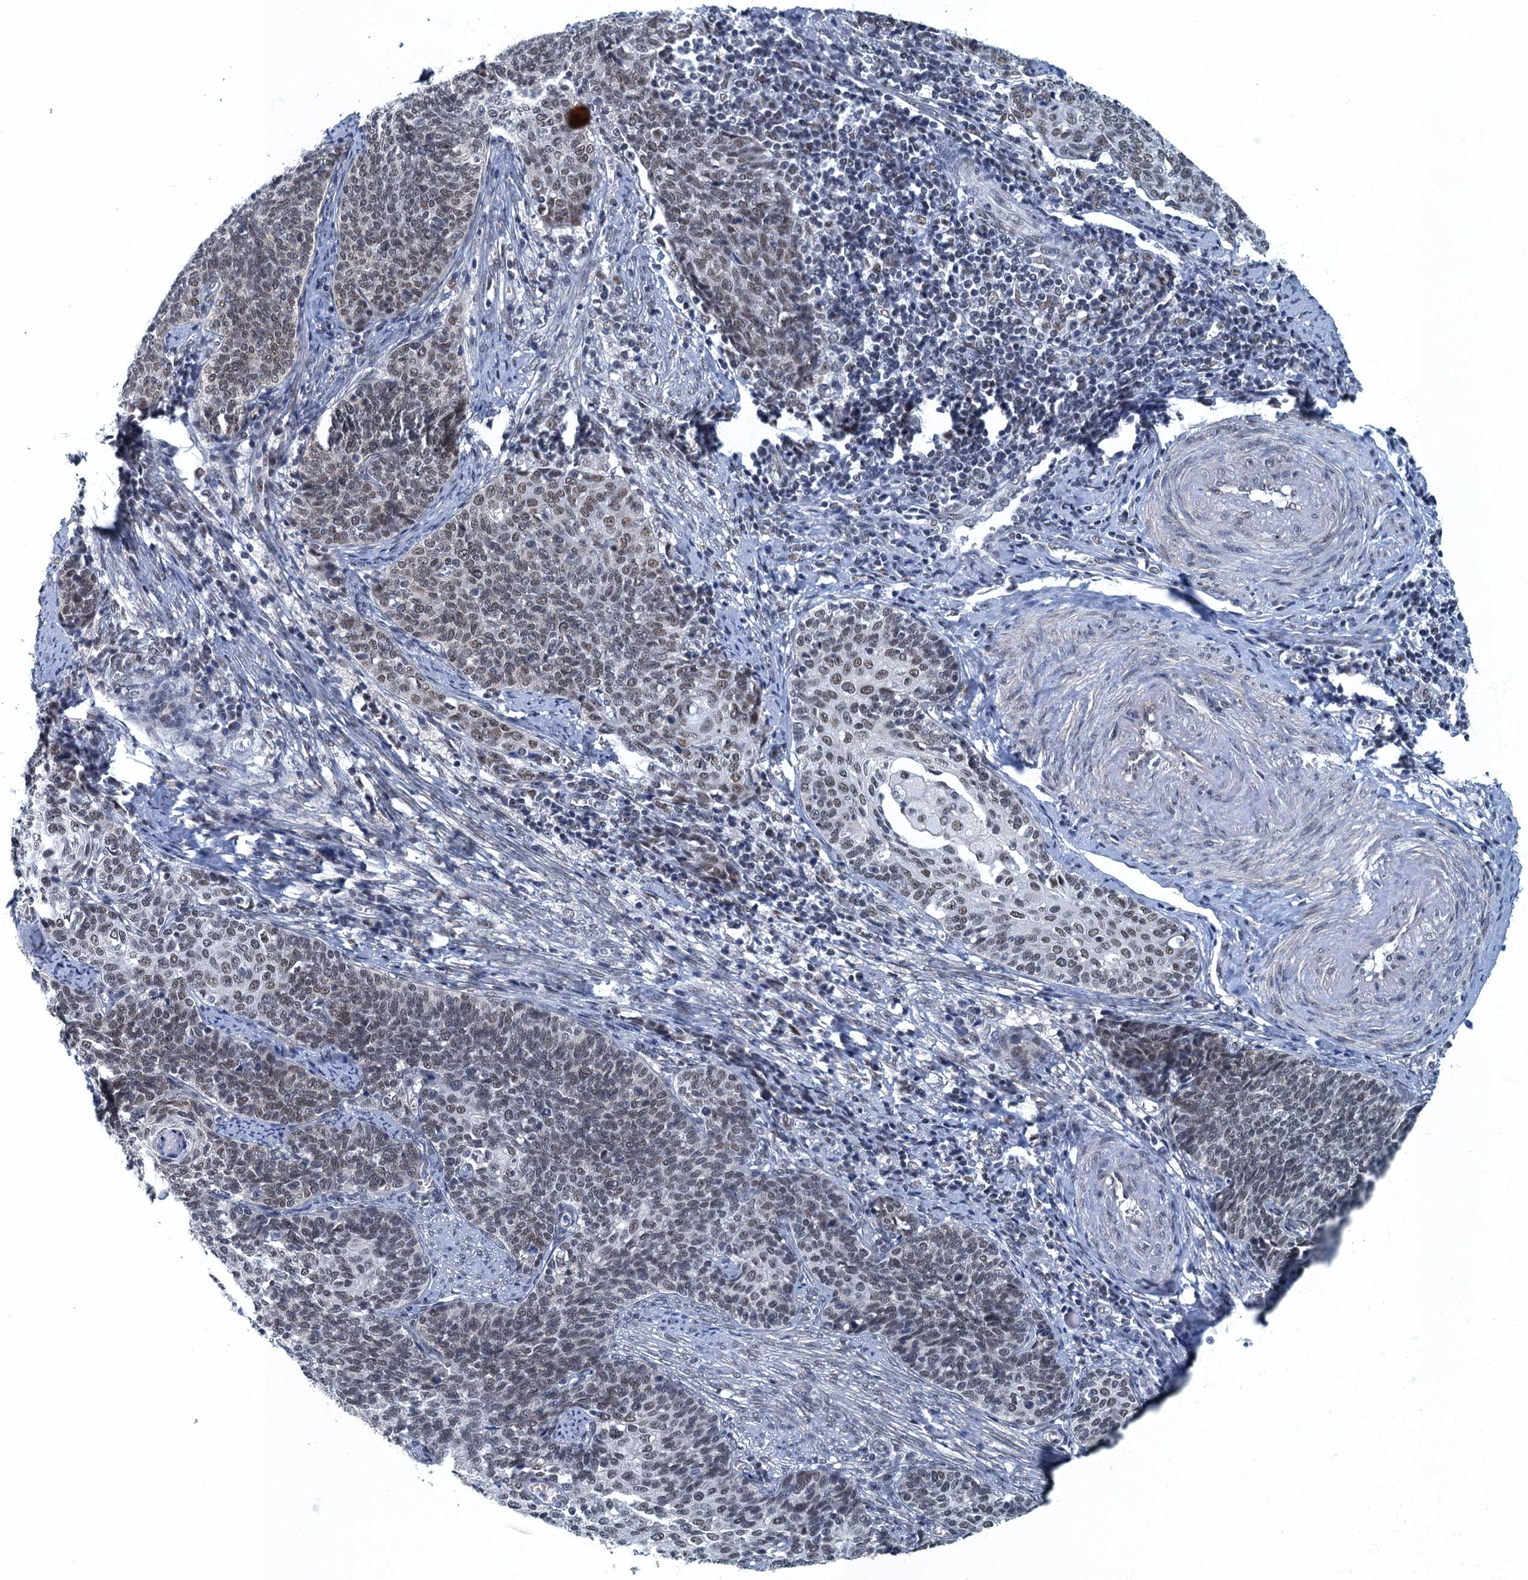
{"staining": {"intensity": "moderate", "quantity": ">75%", "location": "nuclear"}, "tissue": "cervical cancer", "cell_type": "Tumor cells", "image_type": "cancer", "snomed": [{"axis": "morphology", "description": "Squamous cell carcinoma, NOS"}, {"axis": "topography", "description": "Cervix"}], "caption": "Protein analysis of cervical cancer (squamous cell carcinoma) tissue reveals moderate nuclear expression in approximately >75% of tumor cells. The protein is stained brown, and the nuclei are stained in blue (DAB IHC with brightfield microscopy, high magnification).", "gene": "GADL1", "patient": {"sex": "female", "age": 39}}